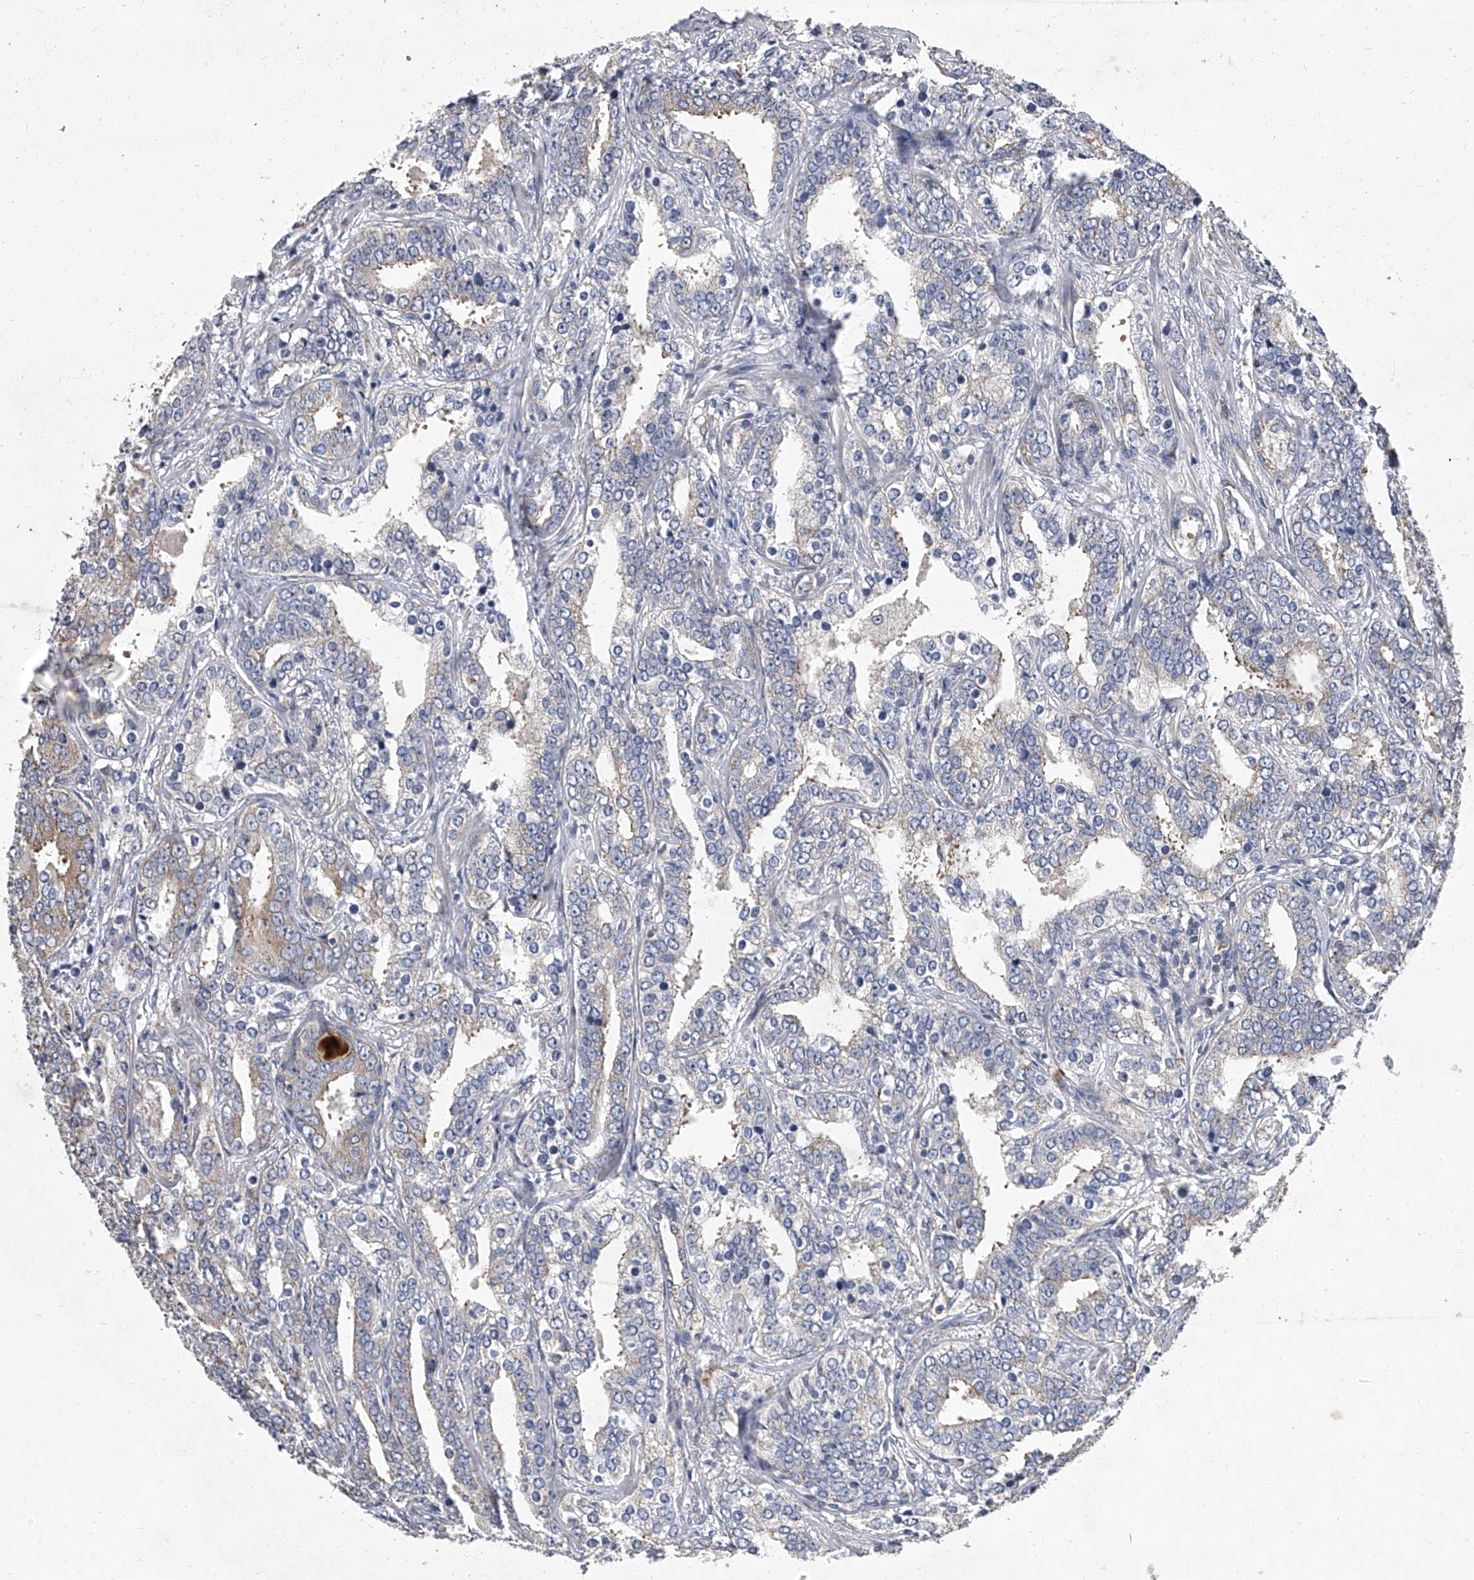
{"staining": {"intensity": "moderate", "quantity": "<25%", "location": "cytoplasmic/membranous"}, "tissue": "prostate cancer", "cell_type": "Tumor cells", "image_type": "cancer", "snomed": [{"axis": "morphology", "description": "Adenocarcinoma, High grade"}, {"axis": "topography", "description": "Prostate"}], "caption": "Brown immunohistochemical staining in human prostate high-grade adenocarcinoma demonstrates moderate cytoplasmic/membranous positivity in approximately <25% of tumor cells.", "gene": "EIF2S2", "patient": {"sex": "male", "age": 62}}